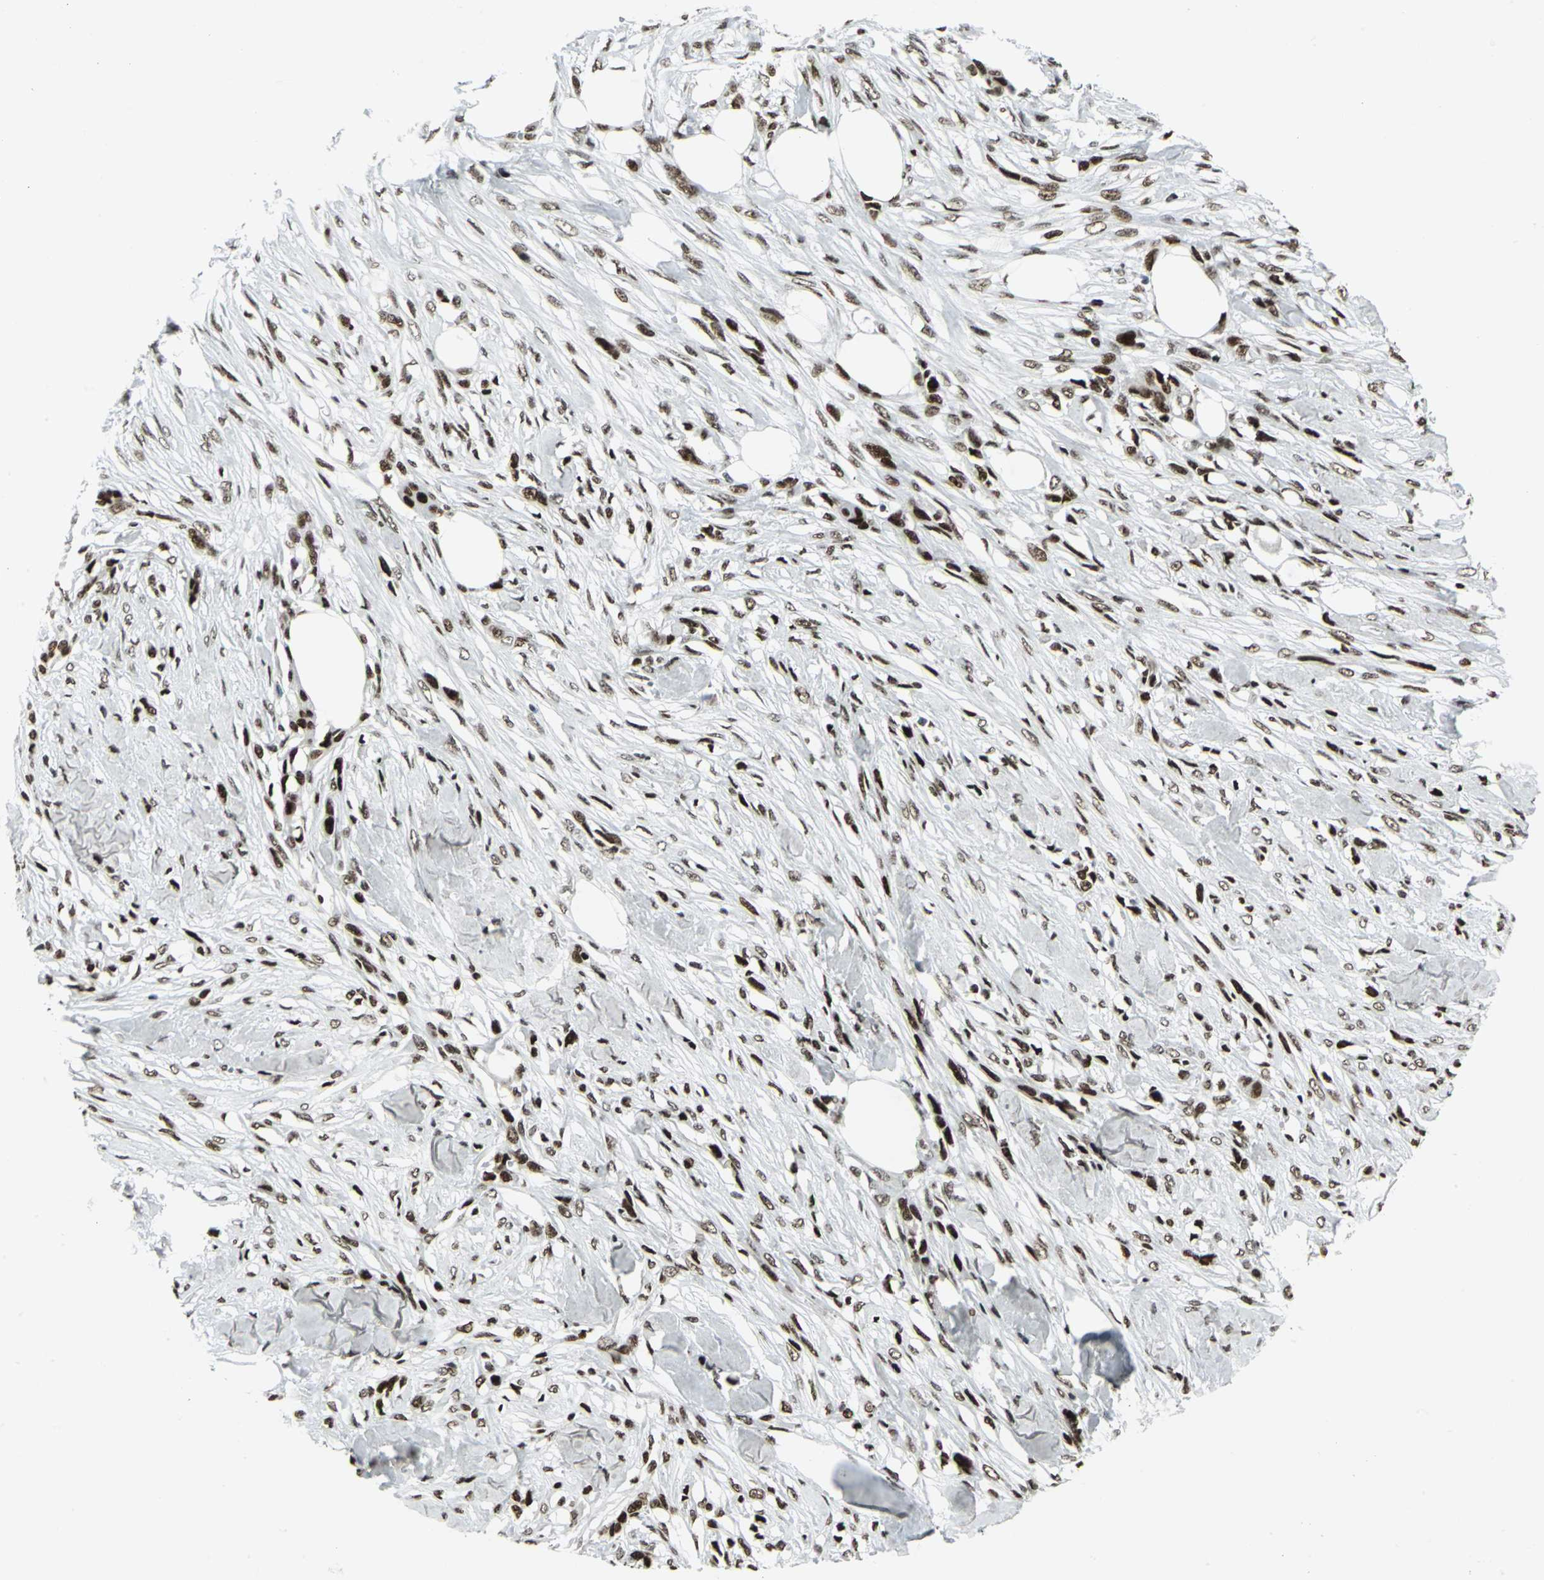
{"staining": {"intensity": "strong", "quantity": ">75%", "location": "nuclear"}, "tissue": "skin cancer", "cell_type": "Tumor cells", "image_type": "cancer", "snomed": [{"axis": "morphology", "description": "Normal tissue, NOS"}, {"axis": "morphology", "description": "Squamous cell carcinoma, NOS"}, {"axis": "topography", "description": "Skin"}], "caption": "Immunohistochemistry (DAB (3,3'-diaminobenzidine)) staining of human skin squamous cell carcinoma shows strong nuclear protein expression in approximately >75% of tumor cells.", "gene": "SMARCA4", "patient": {"sex": "female", "age": 59}}